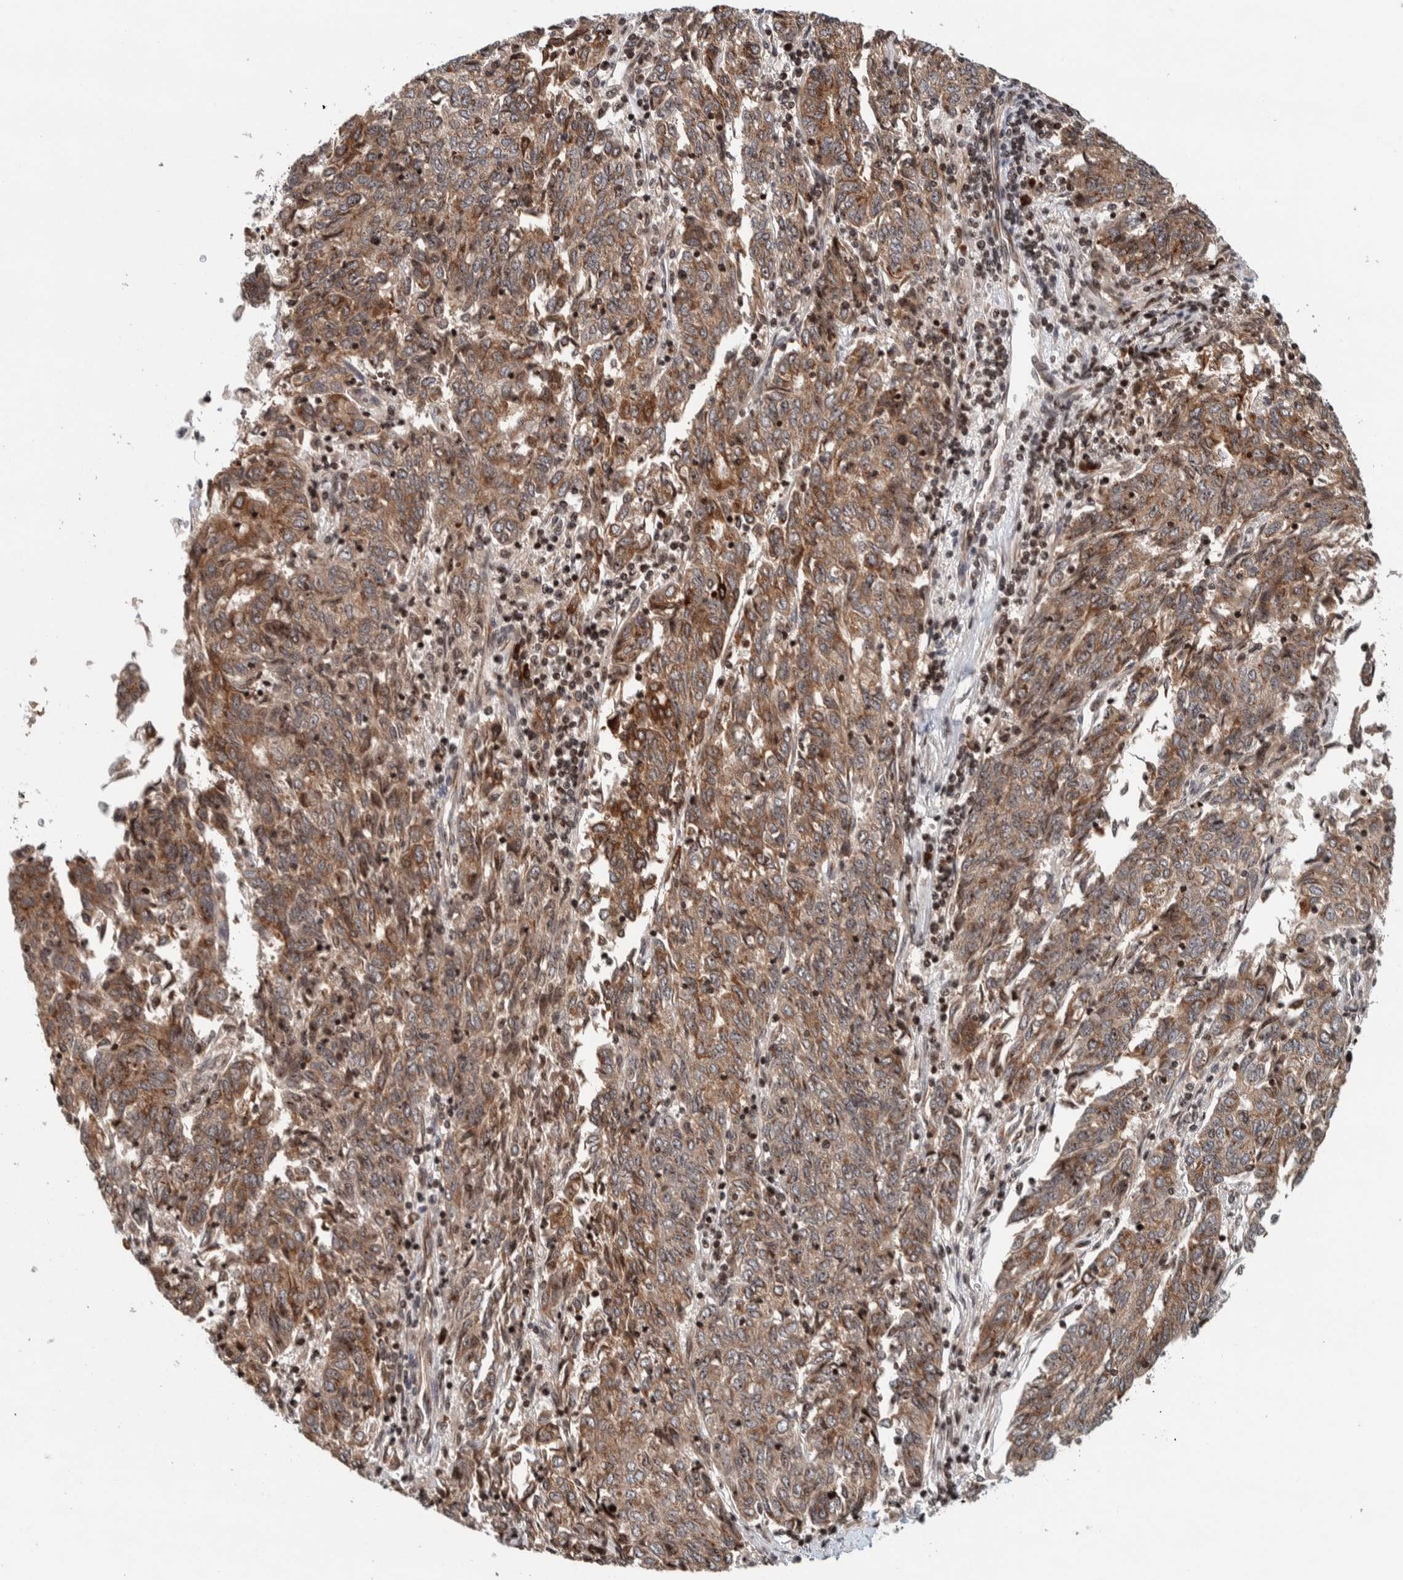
{"staining": {"intensity": "moderate", "quantity": ">75%", "location": "cytoplasmic/membranous"}, "tissue": "endometrial cancer", "cell_type": "Tumor cells", "image_type": "cancer", "snomed": [{"axis": "morphology", "description": "Adenocarcinoma, NOS"}, {"axis": "topography", "description": "Endometrium"}], "caption": "Tumor cells show moderate cytoplasmic/membranous expression in approximately >75% of cells in endometrial adenocarcinoma. (Brightfield microscopy of DAB IHC at high magnification).", "gene": "CCDC182", "patient": {"sex": "female", "age": 80}}